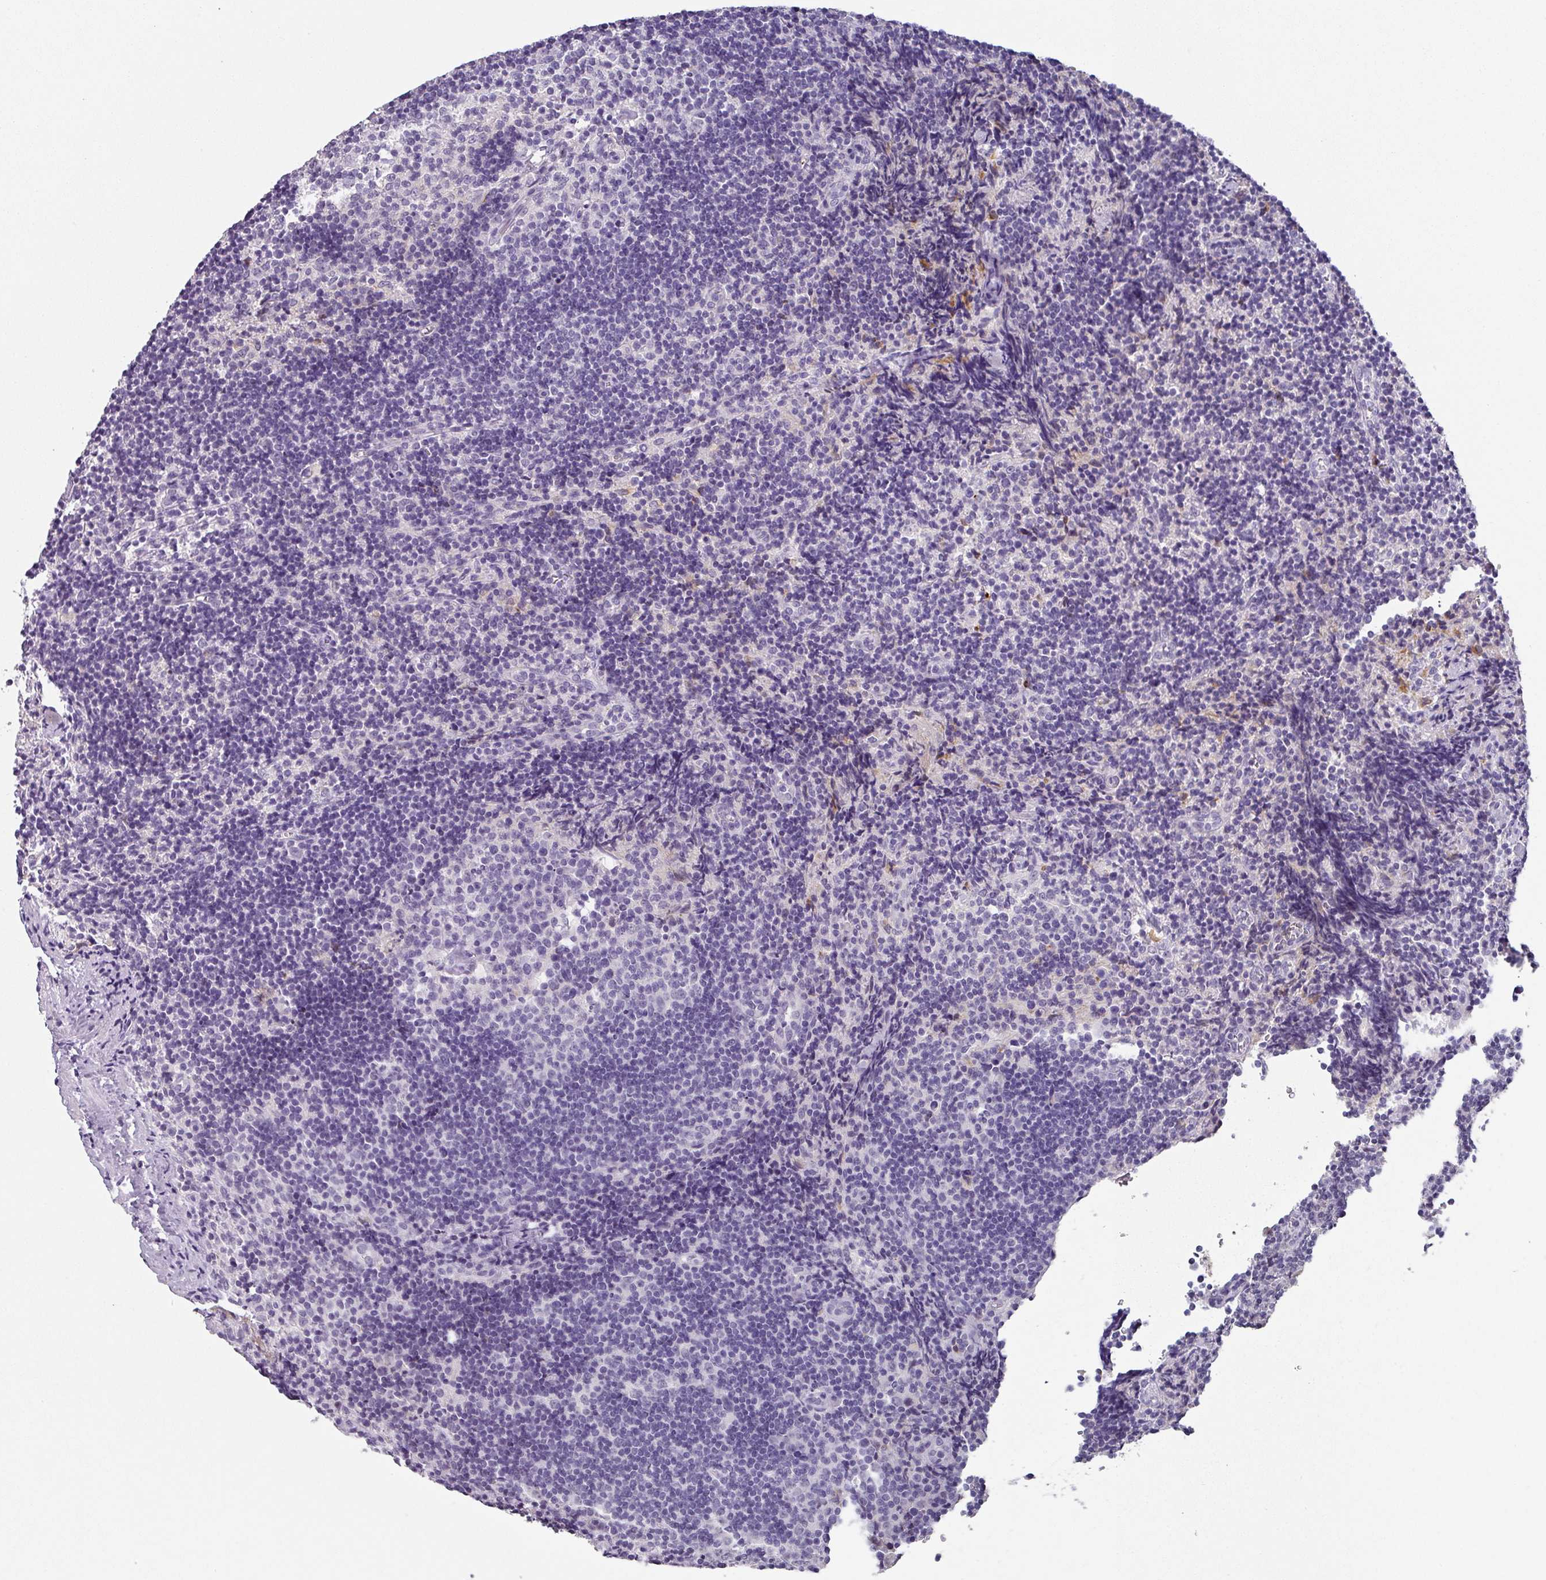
{"staining": {"intensity": "negative", "quantity": "none", "location": "none"}, "tissue": "lymph node", "cell_type": "Germinal center cells", "image_type": "normal", "snomed": [{"axis": "morphology", "description": "Normal tissue, NOS"}, {"axis": "topography", "description": "Lymph node"}], "caption": "Immunohistochemistry (IHC) histopathology image of benign lymph node: lymph node stained with DAB (3,3'-diaminobenzidine) displays no significant protein staining in germinal center cells.", "gene": "C1QB", "patient": {"sex": "female", "age": 52}}